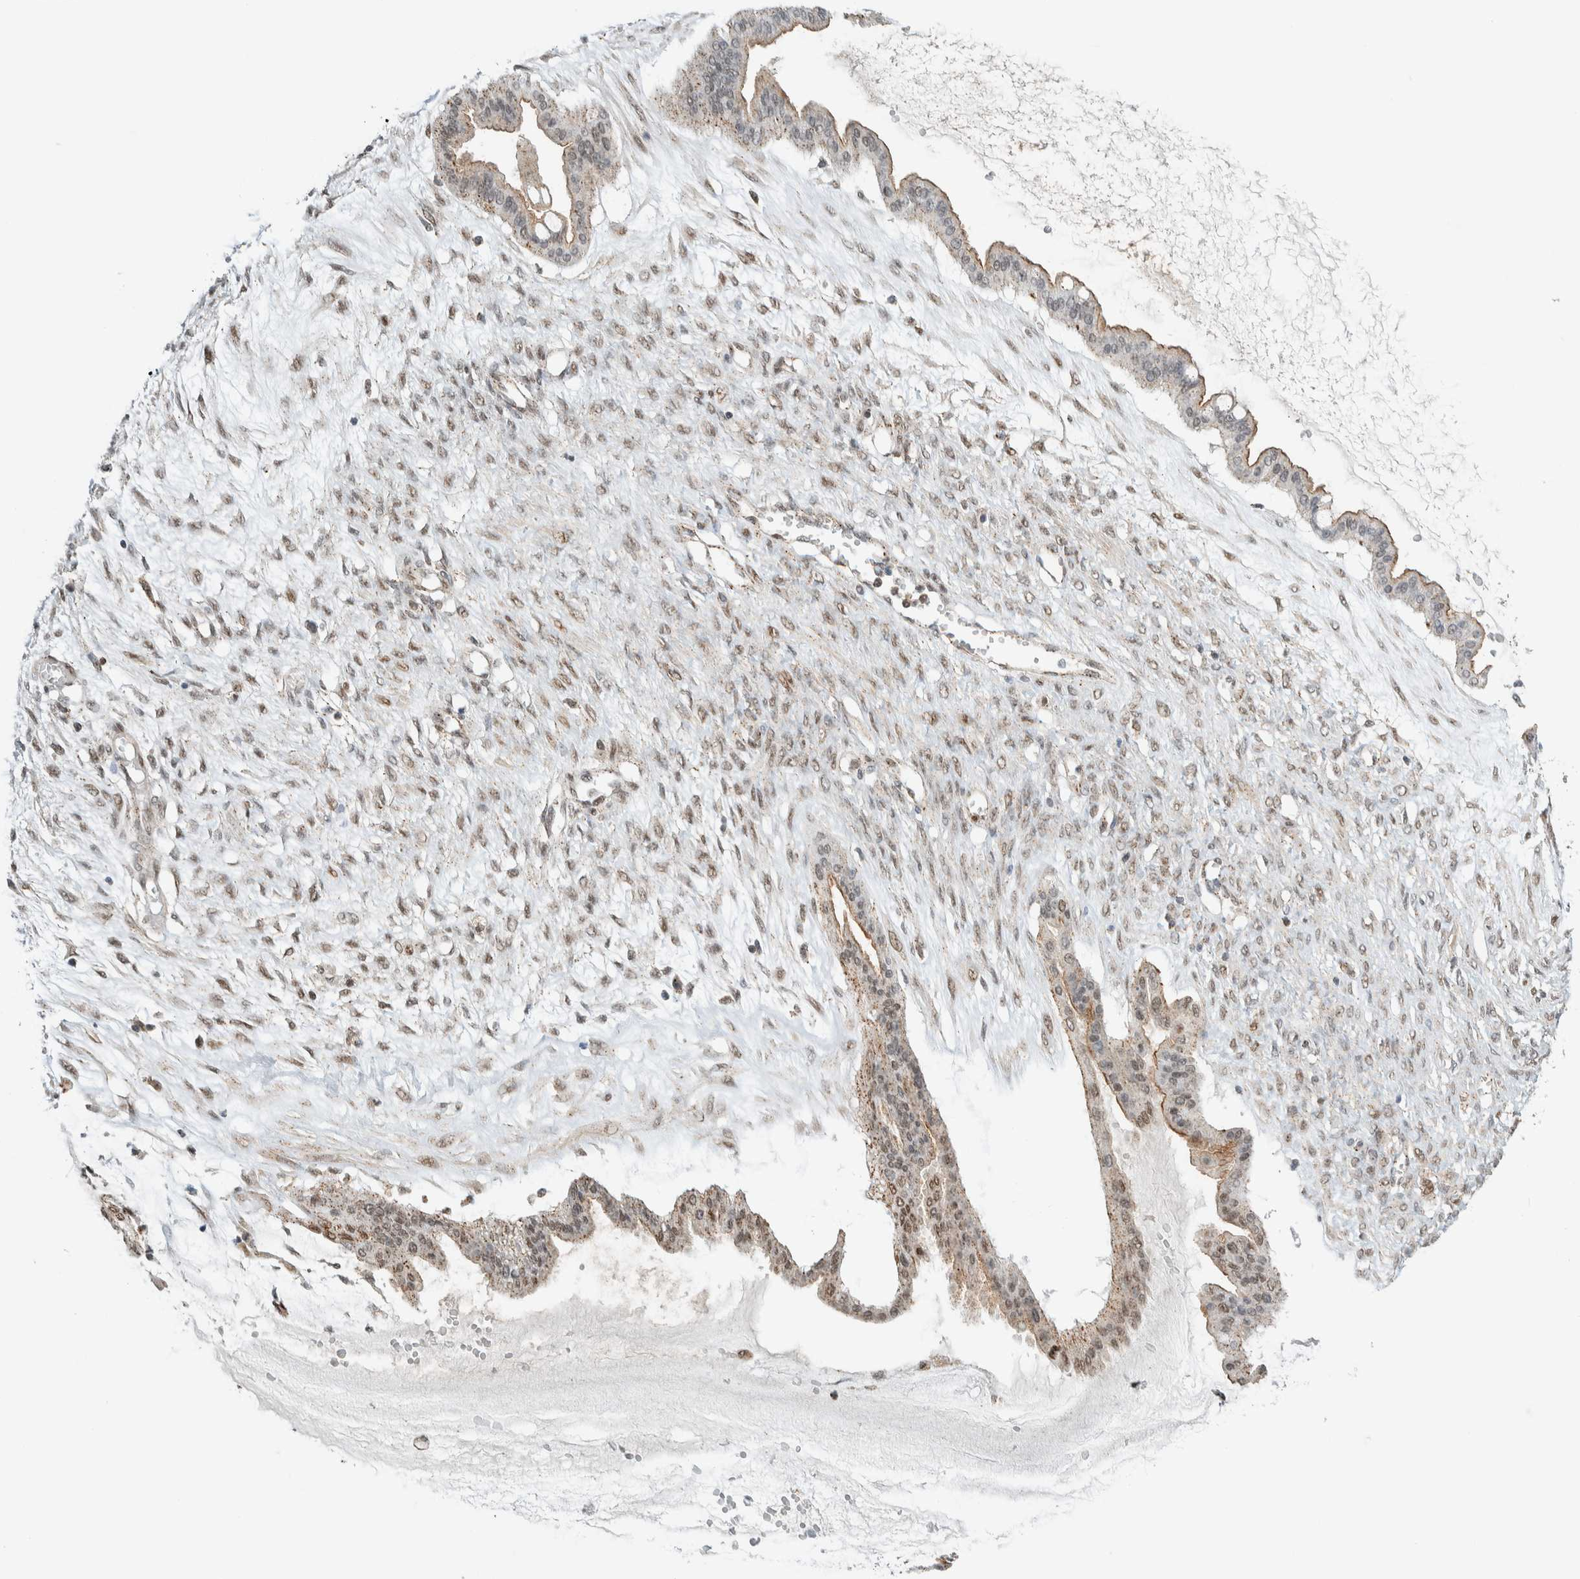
{"staining": {"intensity": "weak", "quantity": ">75%", "location": "cytoplasmic/membranous,nuclear"}, "tissue": "ovarian cancer", "cell_type": "Tumor cells", "image_type": "cancer", "snomed": [{"axis": "morphology", "description": "Cystadenocarcinoma, mucinous, NOS"}, {"axis": "topography", "description": "Ovary"}], "caption": "DAB immunohistochemical staining of human ovarian cancer demonstrates weak cytoplasmic/membranous and nuclear protein positivity in about >75% of tumor cells. The staining was performed using DAB, with brown indicating positive protein expression. Nuclei are stained blue with hematoxylin.", "gene": "TFE3", "patient": {"sex": "female", "age": 73}}